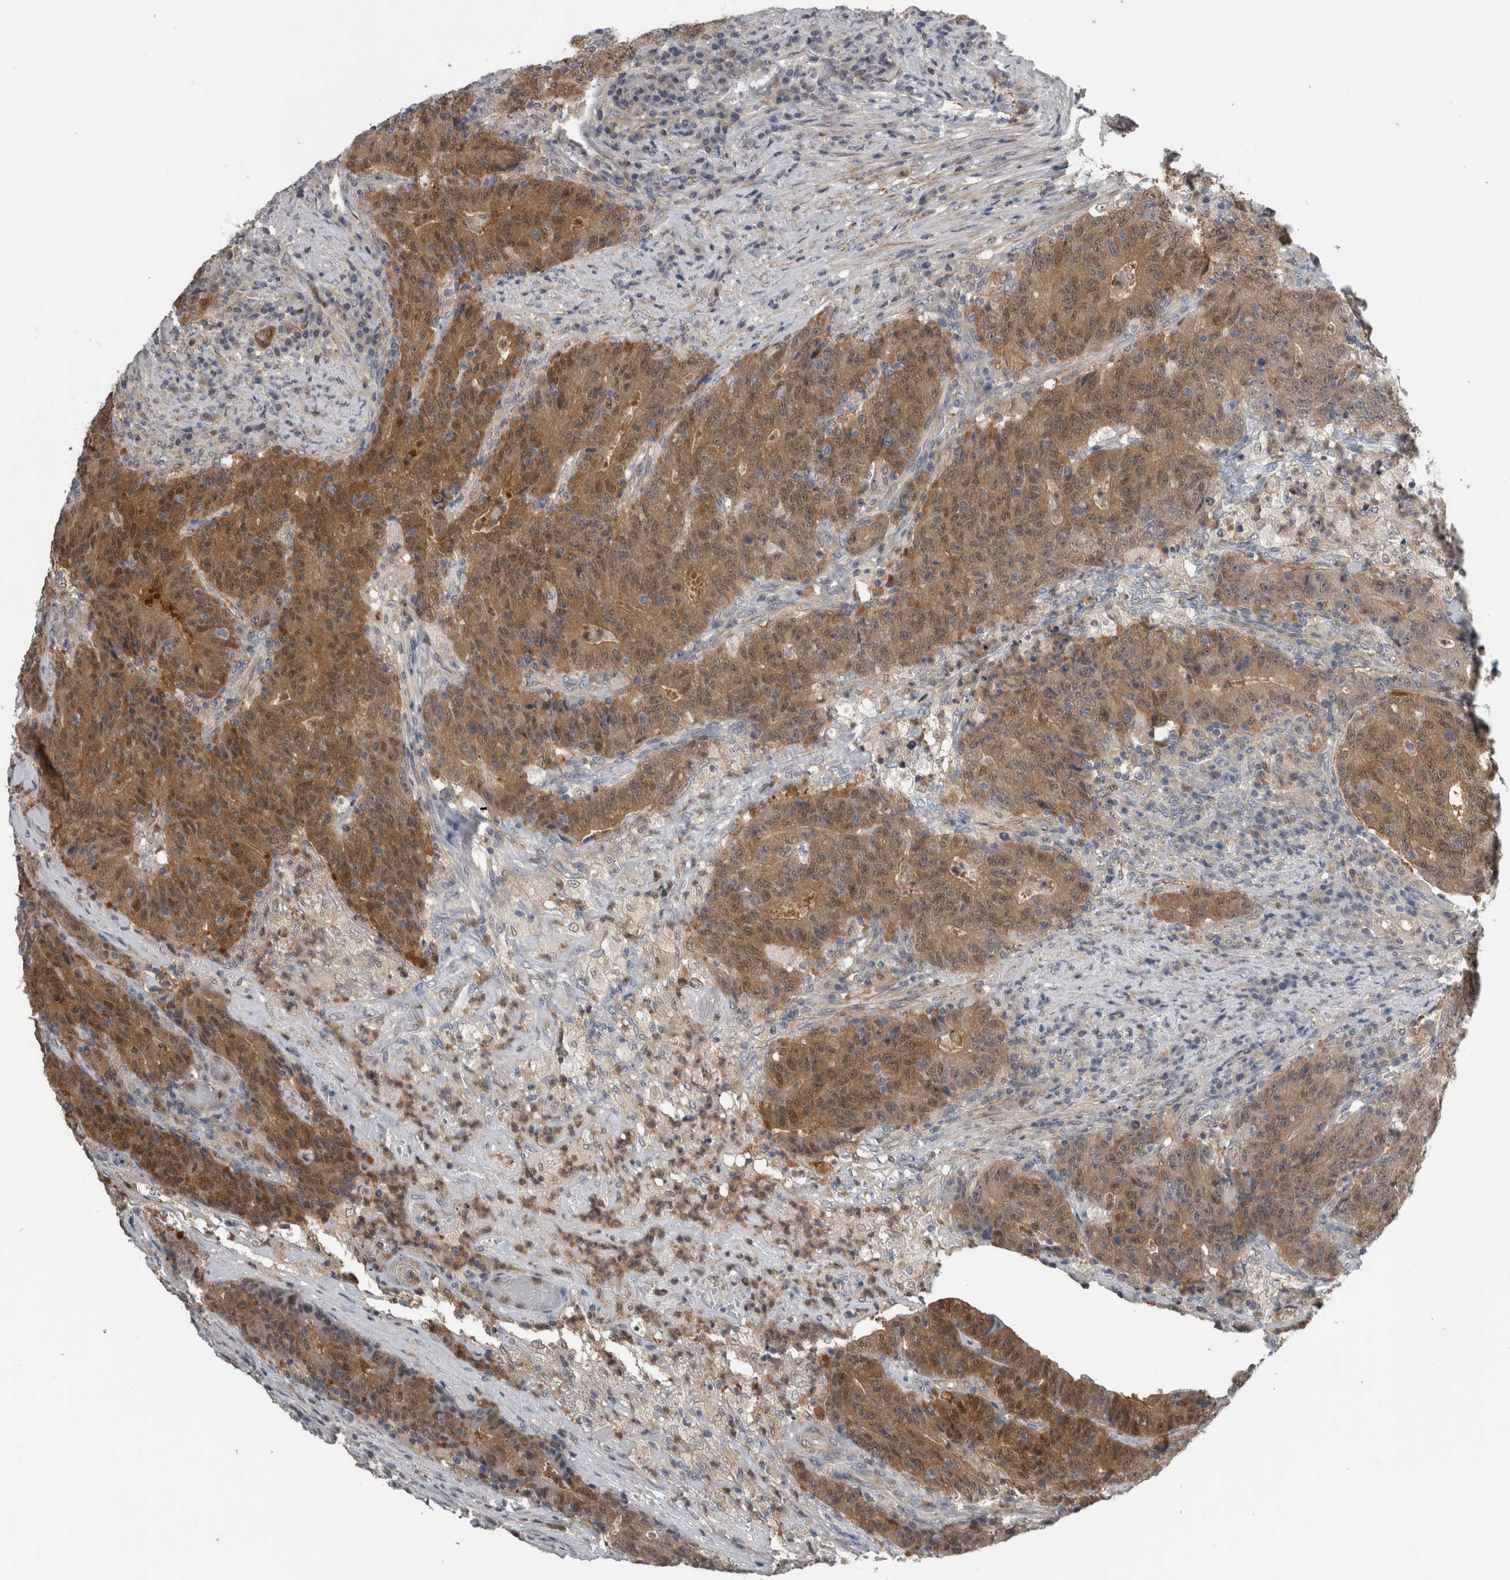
{"staining": {"intensity": "moderate", "quantity": ">75%", "location": "cytoplasmic/membranous,nuclear"}, "tissue": "colorectal cancer", "cell_type": "Tumor cells", "image_type": "cancer", "snomed": [{"axis": "morphology", "description": "Normal tissue, NOS"}, {"axis": "morphology", "description": "Adenocarcinoma, NOS"}, {"axis": "topography", "description": "Colon"}], "caption": "Immunohistochemistry (IHC) histopathology image of colorectal adenocarcinoma stained for a protein (brown), which displays medium levels of moderate cytoplasmic/membranous and nuclear positivity in approximately >75% of tumor cells.", "gene": "NAPRT", "patient": {"sex": "female", "age": 75}}